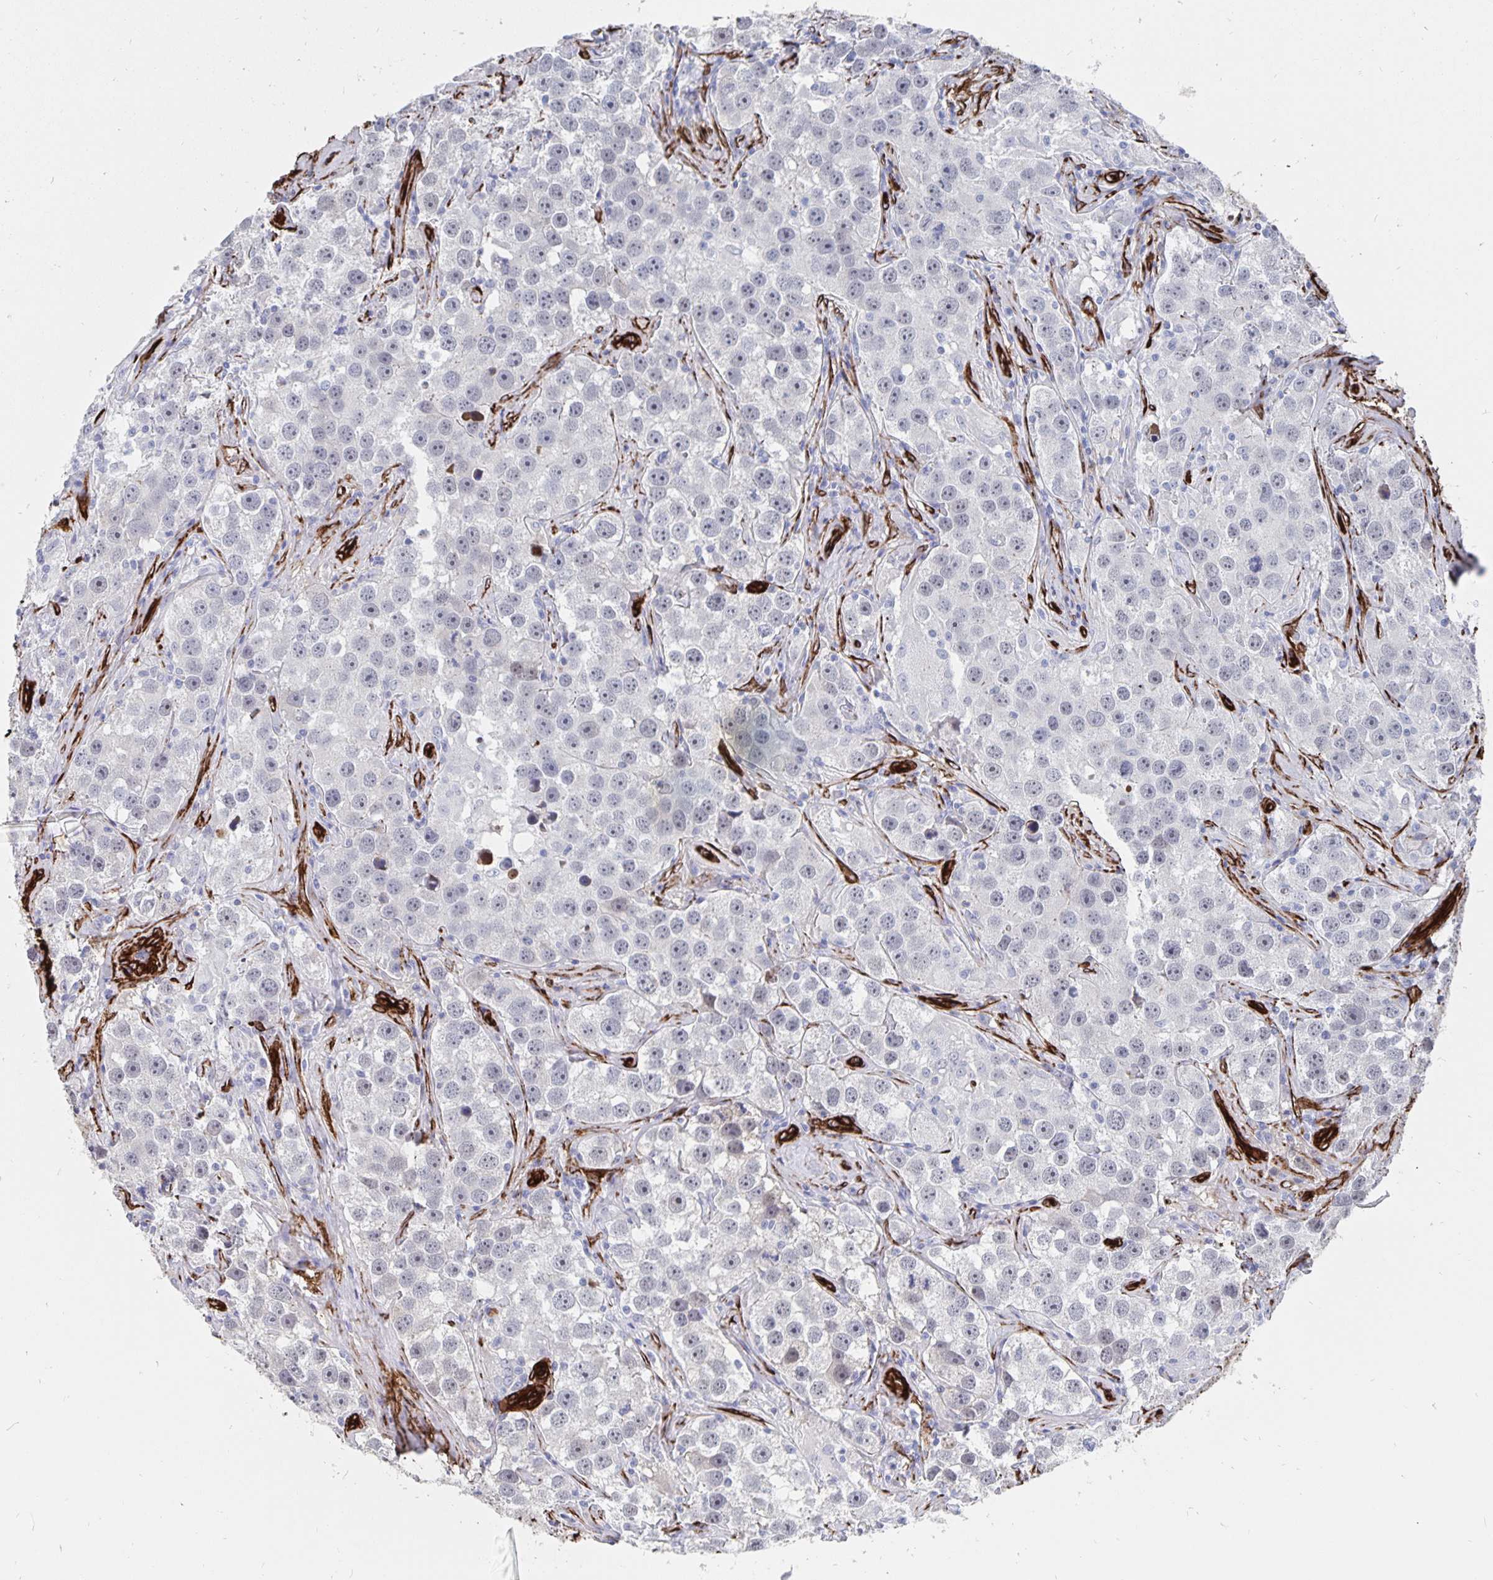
{"staining": {"intensity": "negative", "quantity": "none", "location": "none"}, "tissue": "testis cancer", "cell_type": "Tumor cells", "image_type": "cancer", "snomed": [{"axis": "morphology", "description": "Seminoma, NOS"}, {"axis": "topography", "description": "Testis"}], "caption": "A histopathology image of human testis cancer is negative for staining in tumor cells.", "gene": "DCHS2", "patient": {"sex": "male", "age": 49}}